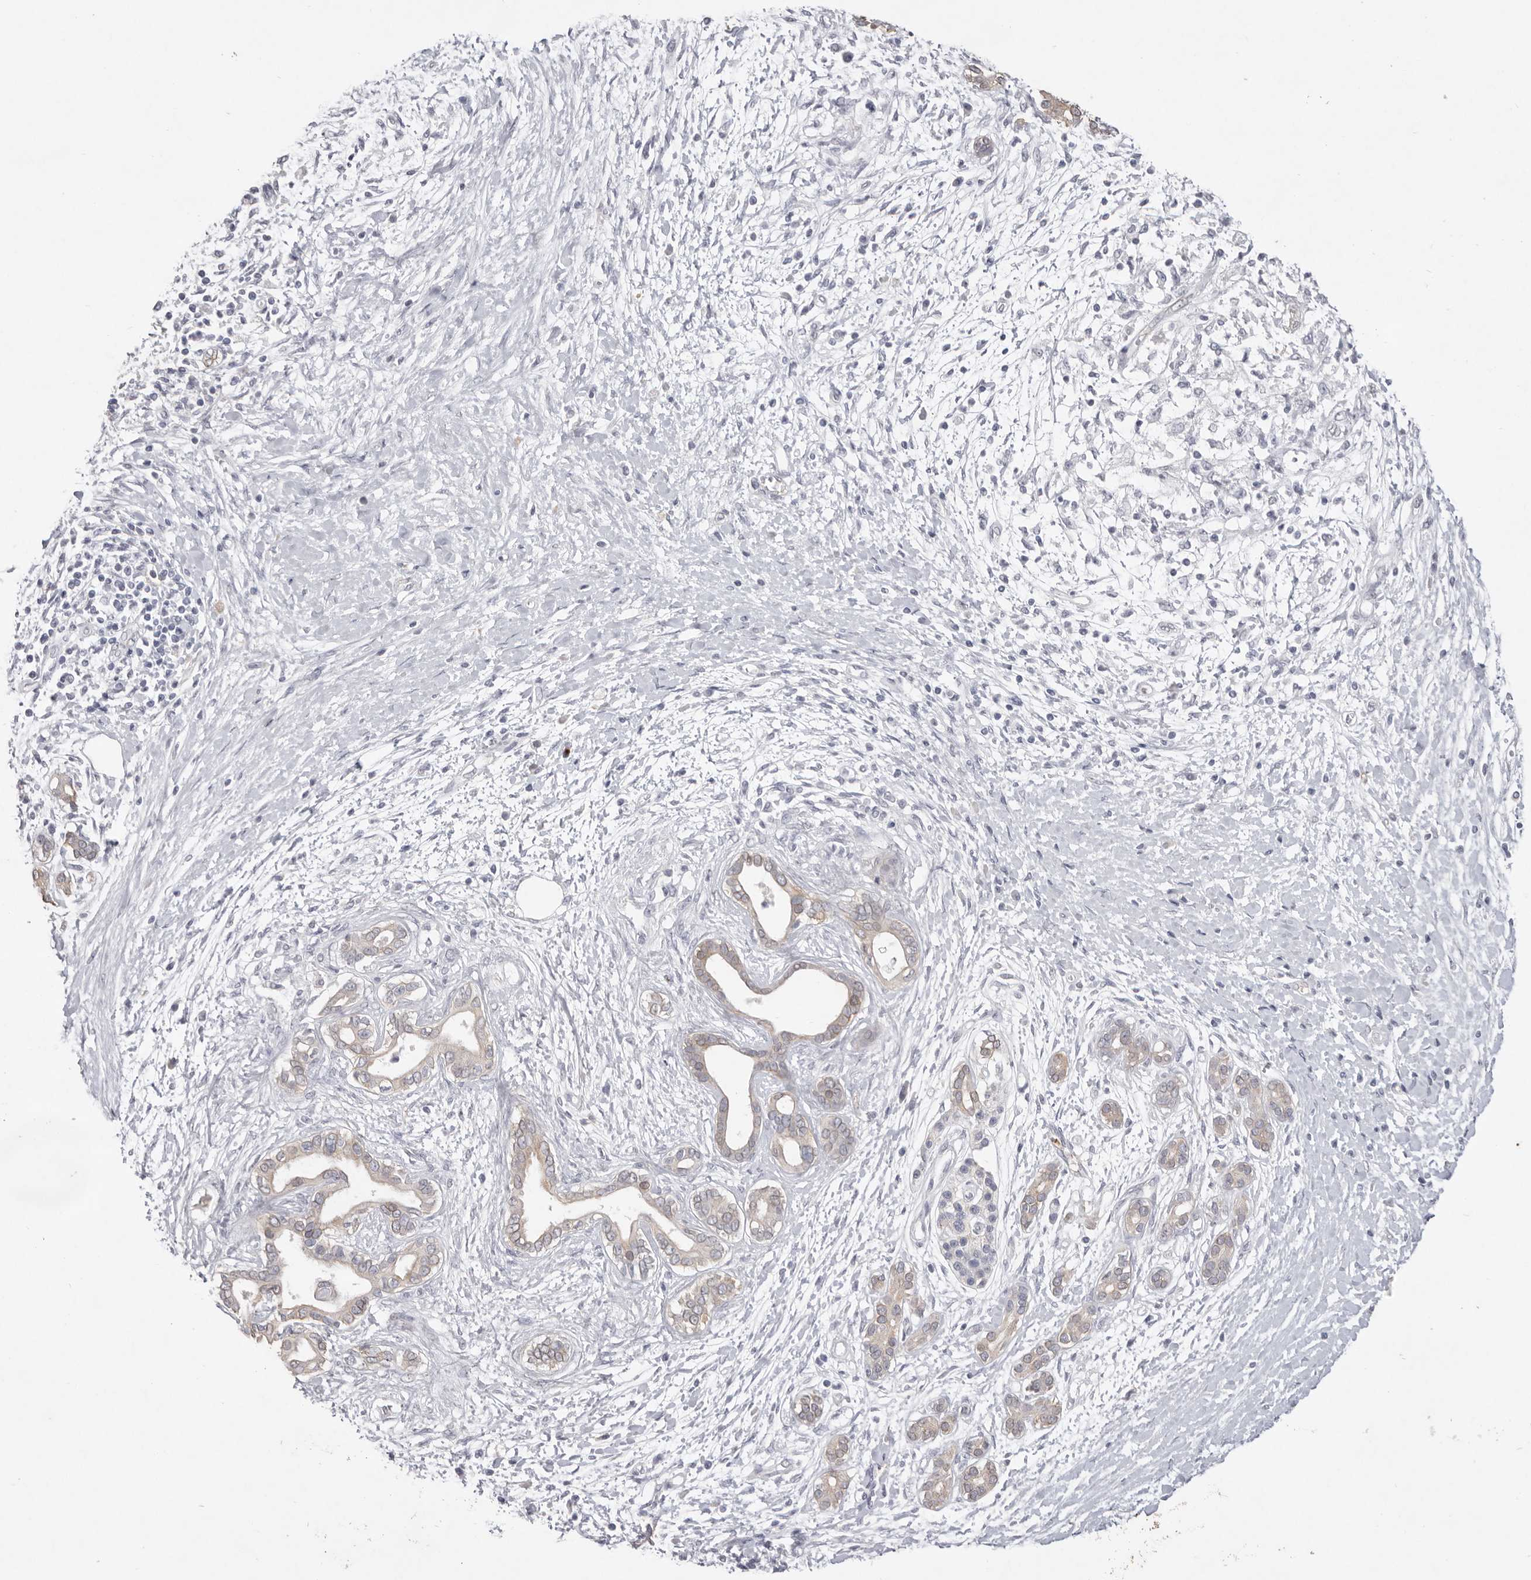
{"staining": {"intensity": "weak", "quantity": "<25%", "location": "cytoplasmic/membranous"}, "tissue": "pancreatic cancer", "cell_type": "Tumor cells", "image_type": "cancer", "snomed": [{"axis": "morphology", "description": "Adenocarcinoma, NOS"}, {"axis": "topography", "description": "Pancreas"}], "caption": "The histopathology image exhibits no staining of tumor cells in pancreatic cancer (adenocarcinoma).", "gene": "ZYG11B", "patient": {"sex": "male", "age": 58}}